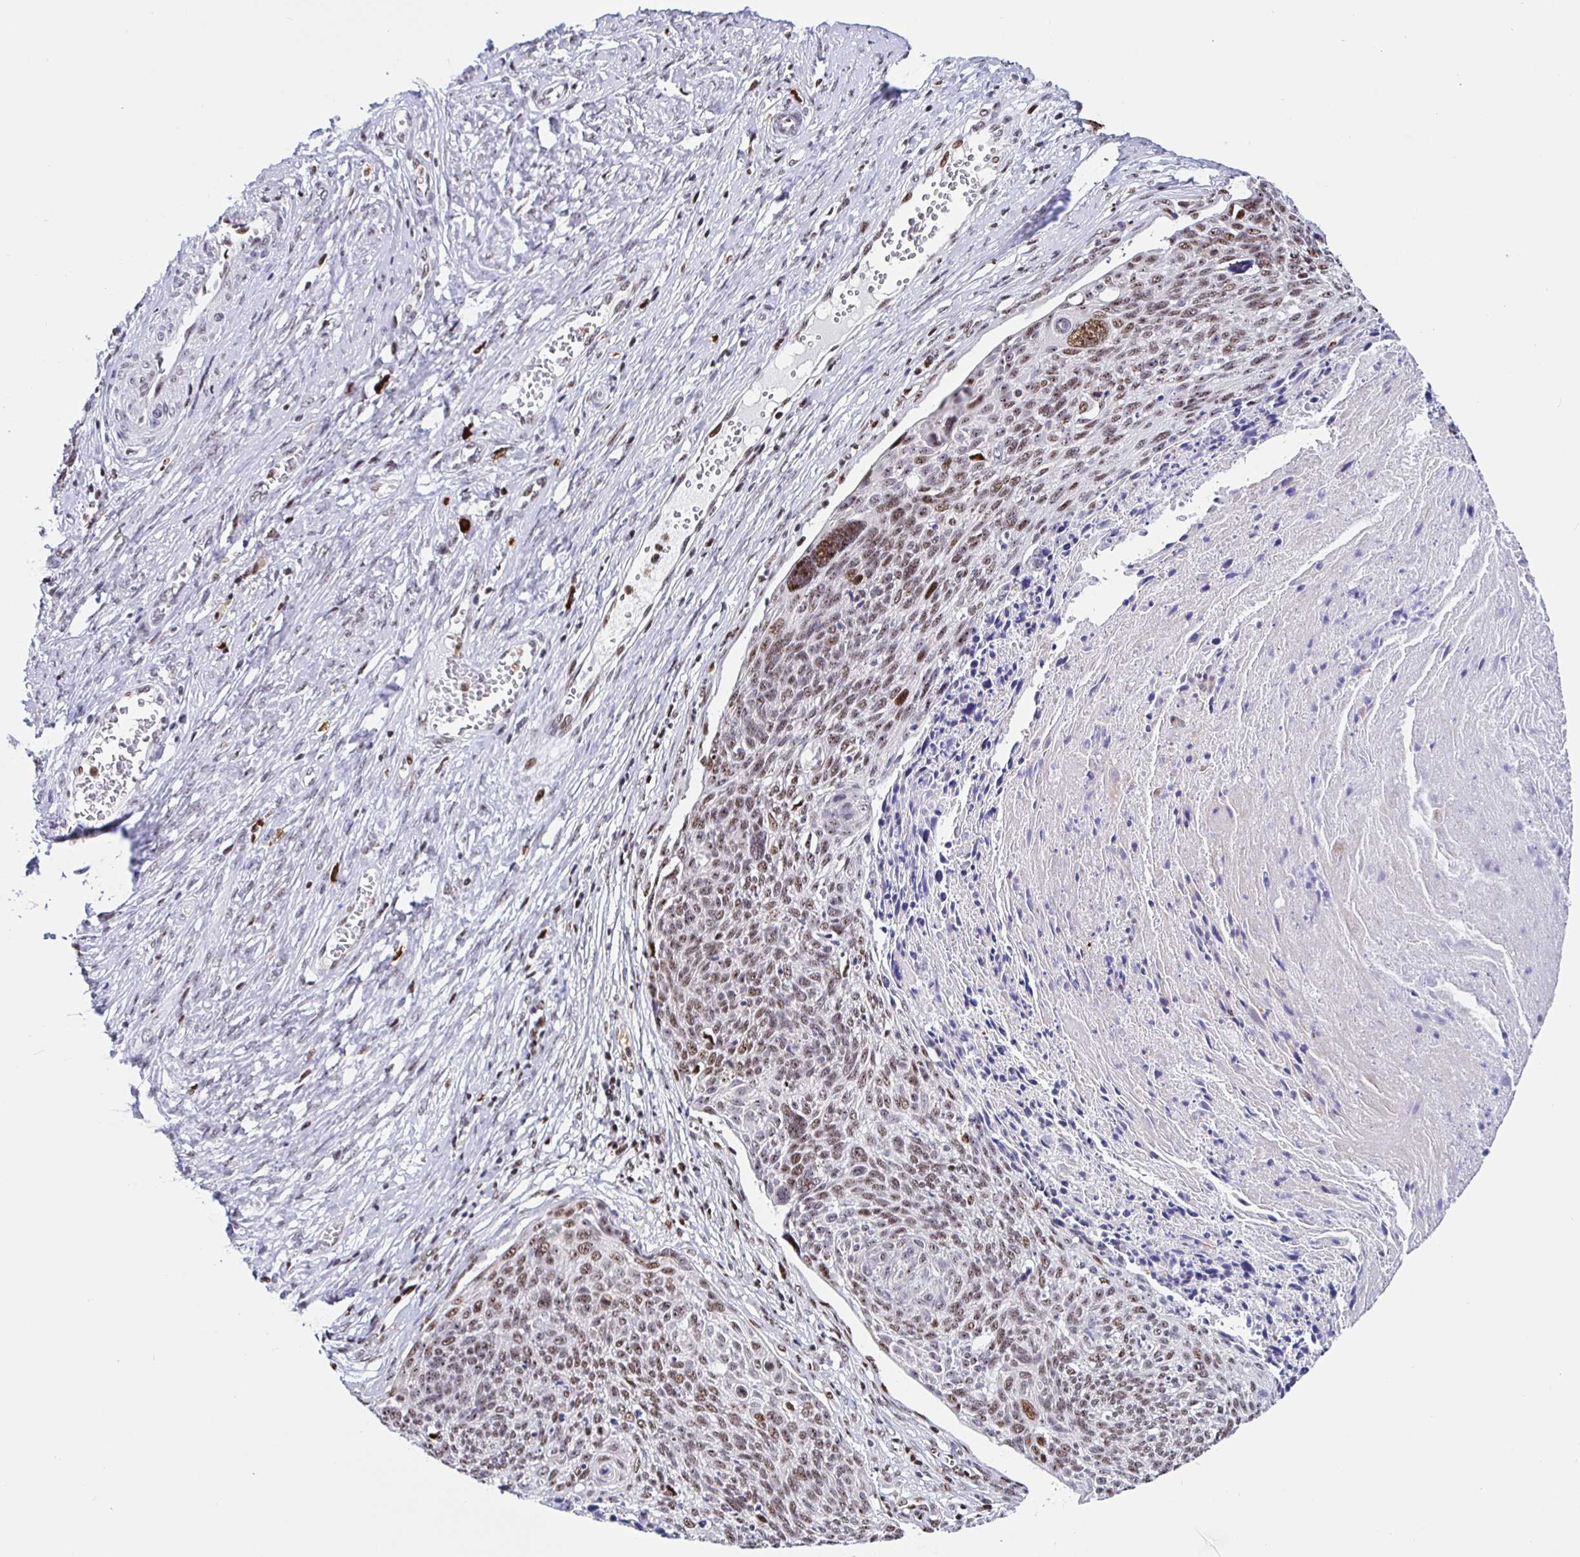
{"staining": {"intensity": "moderate", "quantity": ">75%", "location": "nuclear"}, "tissue": "cervical cancer", "cell_type": "Tumor cells", "image_type": "cancer", "snomed": [{"axis": "morphology", "description": "Squamous cell carcinoma, NOS"}, {"axis": "topography", "description": "Cervix"}], "caption": "Immunohistochemistry histopathology image of neoplastic tissue: cervical cancer stained using immunohistochemistry demonstrates medium levels of moderate protein expression localized specifically in the nuclear of tumor cells, appearing as a nuclear brown color.", "gene": "SETD5", "patient": {"sex": "female", "age": 49}}